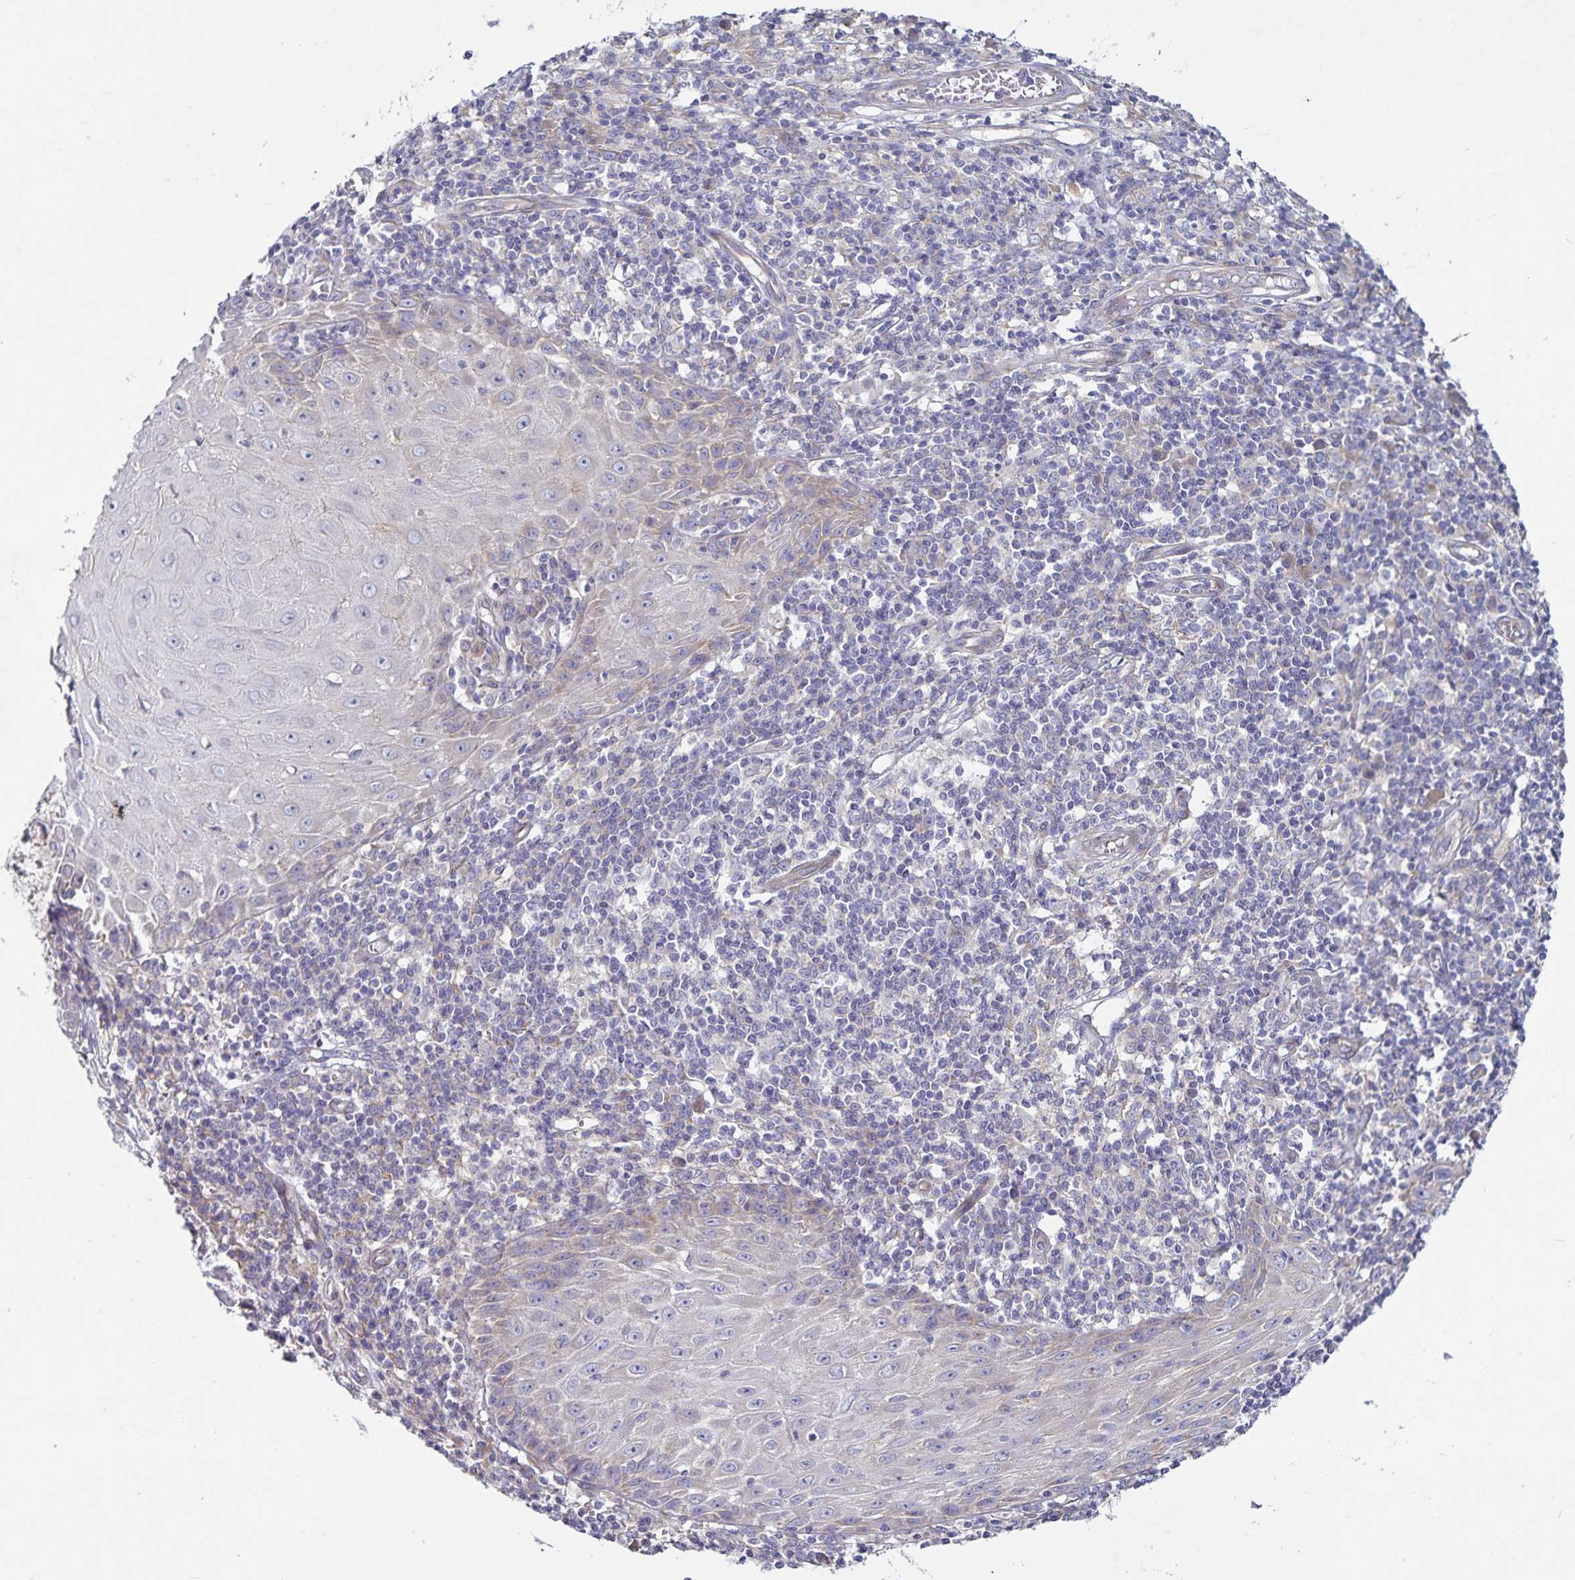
{"staining": {"intensity": "weak", "quantity": "<25%", "location": "cytoplasmic/membranous"}, "tissue": "skin cancer", "cell_type": "Tumor cells", "image_type": "cancer", "snomed": [{"axis": "morphology", "description": "Squamous cell carcinoma, NOS"}, {"axis": "topography", "description": "Skin"}], "caption": "Tumor cells show no significant protein positivity in skin cancer (squamous cell carcinoma).", "gene": "FAM120A", "patient": {"sex": "female", "age": 73}}